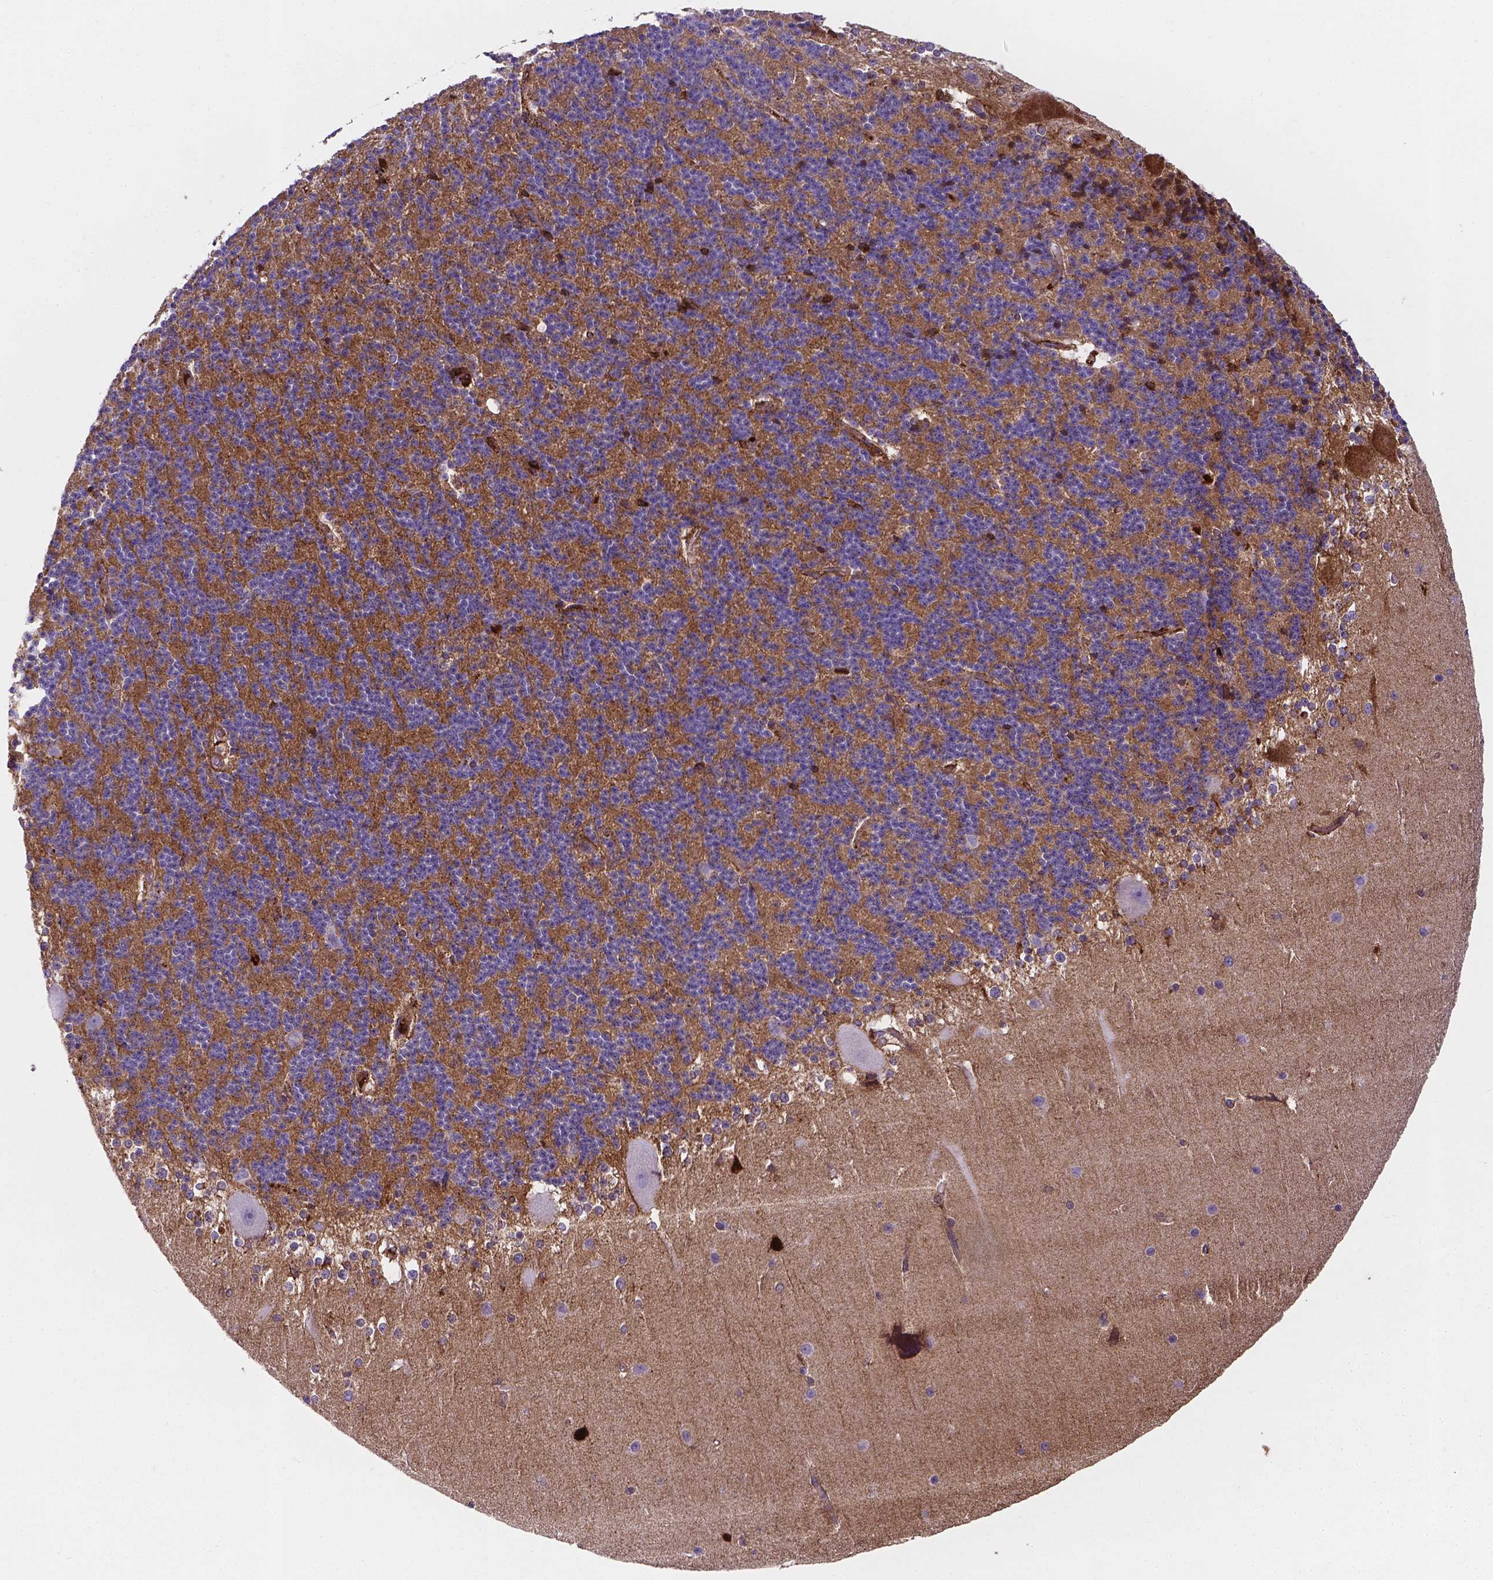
{"staining": {"intensity": "strong", "quantity": "<25%", "location": "cytoplasmic/membranous"}, "tissue": "cerebellum", "cell_type": "Cells in granular layer", "image_type": "normal", "snomed": [{"axis": "morphology", "description": "Normal tissue, NOS"}, {"axis": "topography", "description": "Cerebellum"}], "caption": "This photomicrograph reveals immunohistochemistry (IHC) staining of normal cerebellum, with medium strong cytoplasmic/membranous staining in about <25% of cells in granular layer.", "gene": "APOE", "patient": {"sex": "female", "age": 19}}